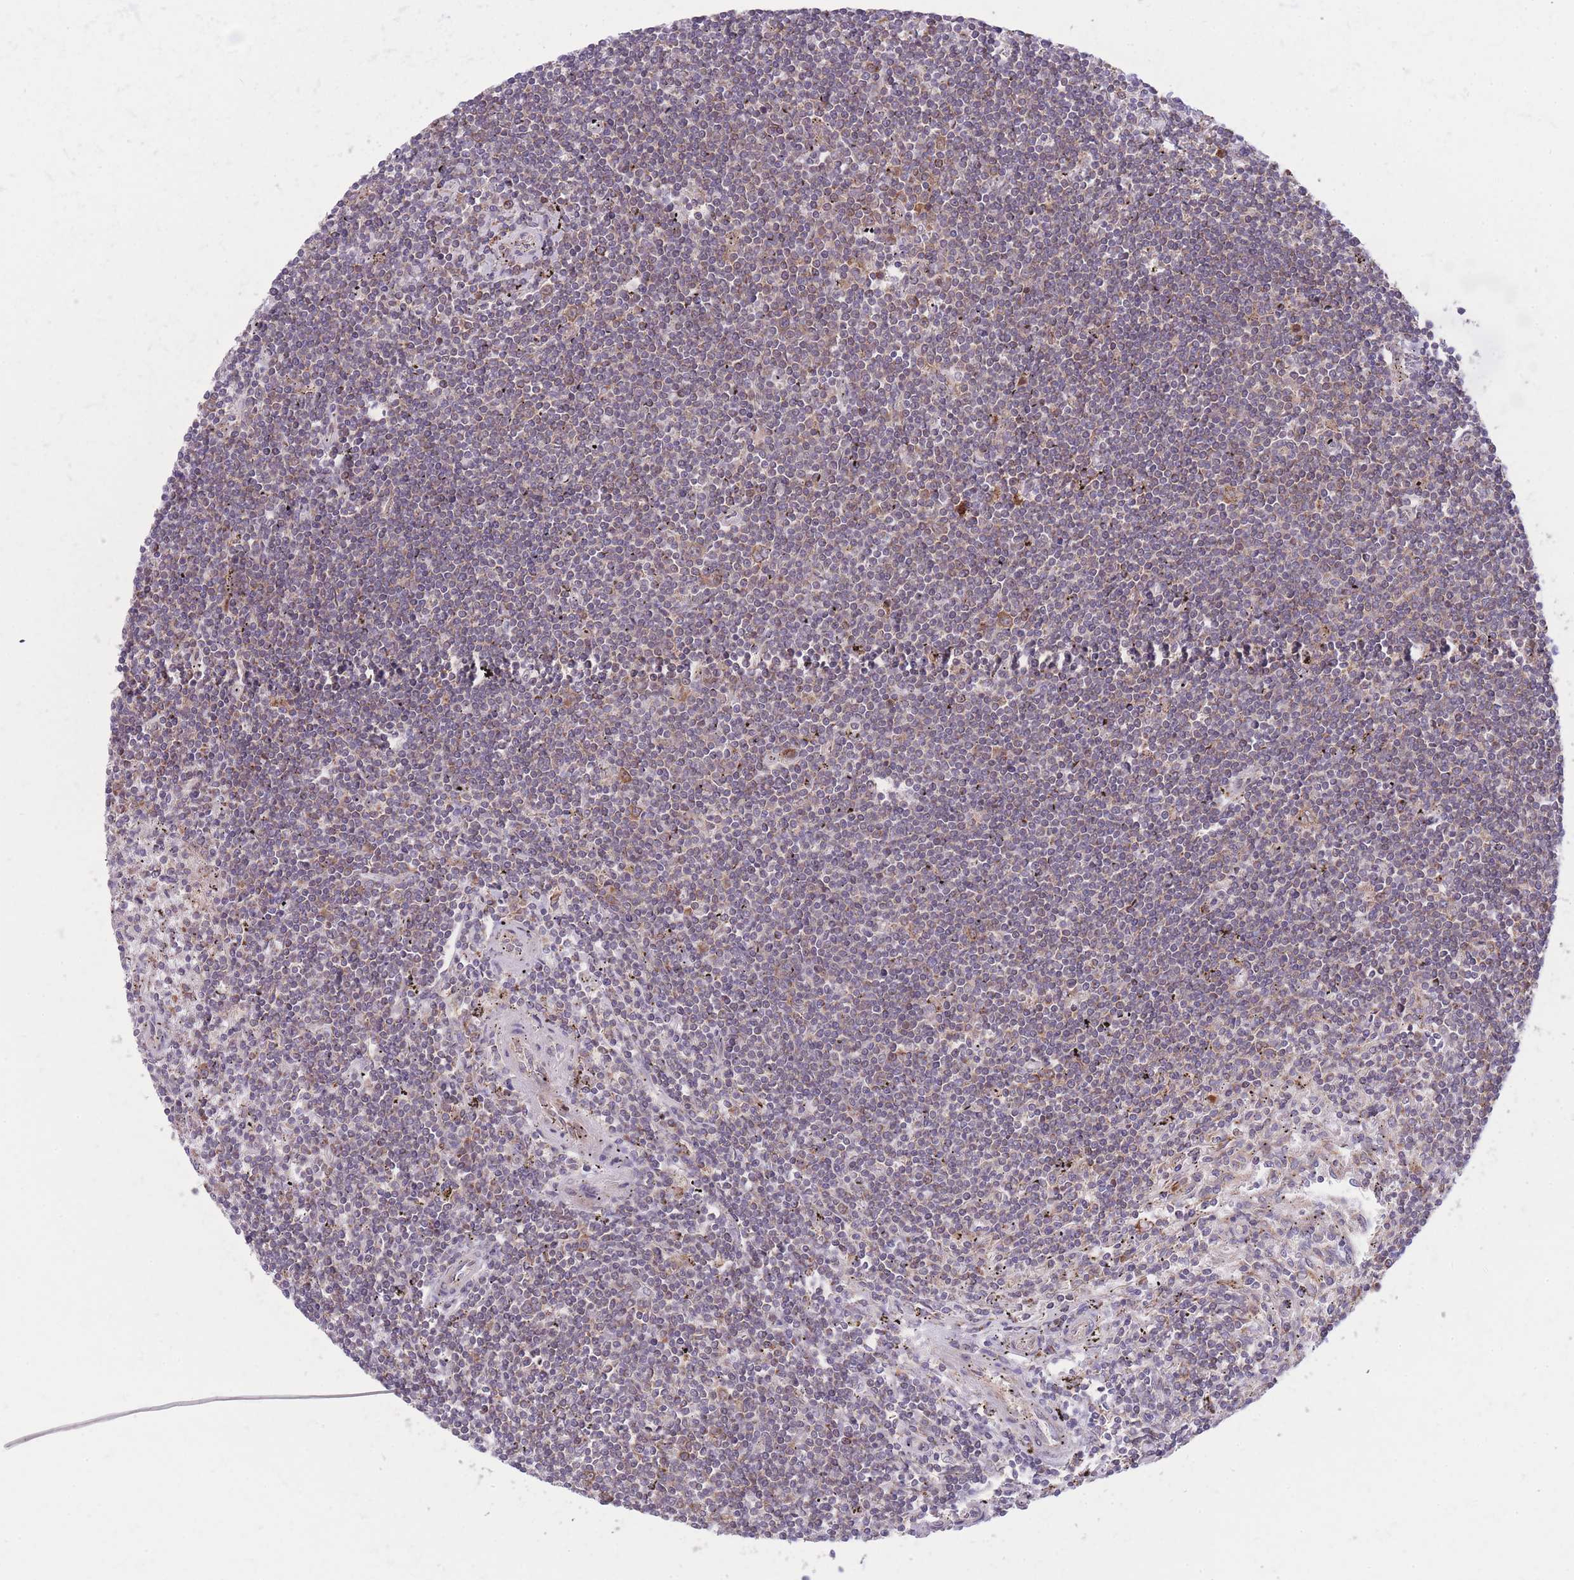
{"staining": {"intensity": "moderate", "quantity": "<25%", "location": "cytoplasmic/membranous"}, "tissue": "lymphoma", "cell_type": "Tumor cells", "image_type": "cancer", "snomed": [{"axis": "morphology", "description": "Malignant lymphoma, non-Hodgkin's type, Low grade"}, {"axis": "topography", "description": "Spleen"}], "caption": "IHC micrograph of human malignant lymphoma, non-Hodgkin's type (low-grade) stained for a protein (brown), which demonstrates low levels of moderate cytoplasmic/membranous staining in about <25% of tumor cells.", "gene": "CCT6B", "patient": {"sex": "male", "age": 76}}